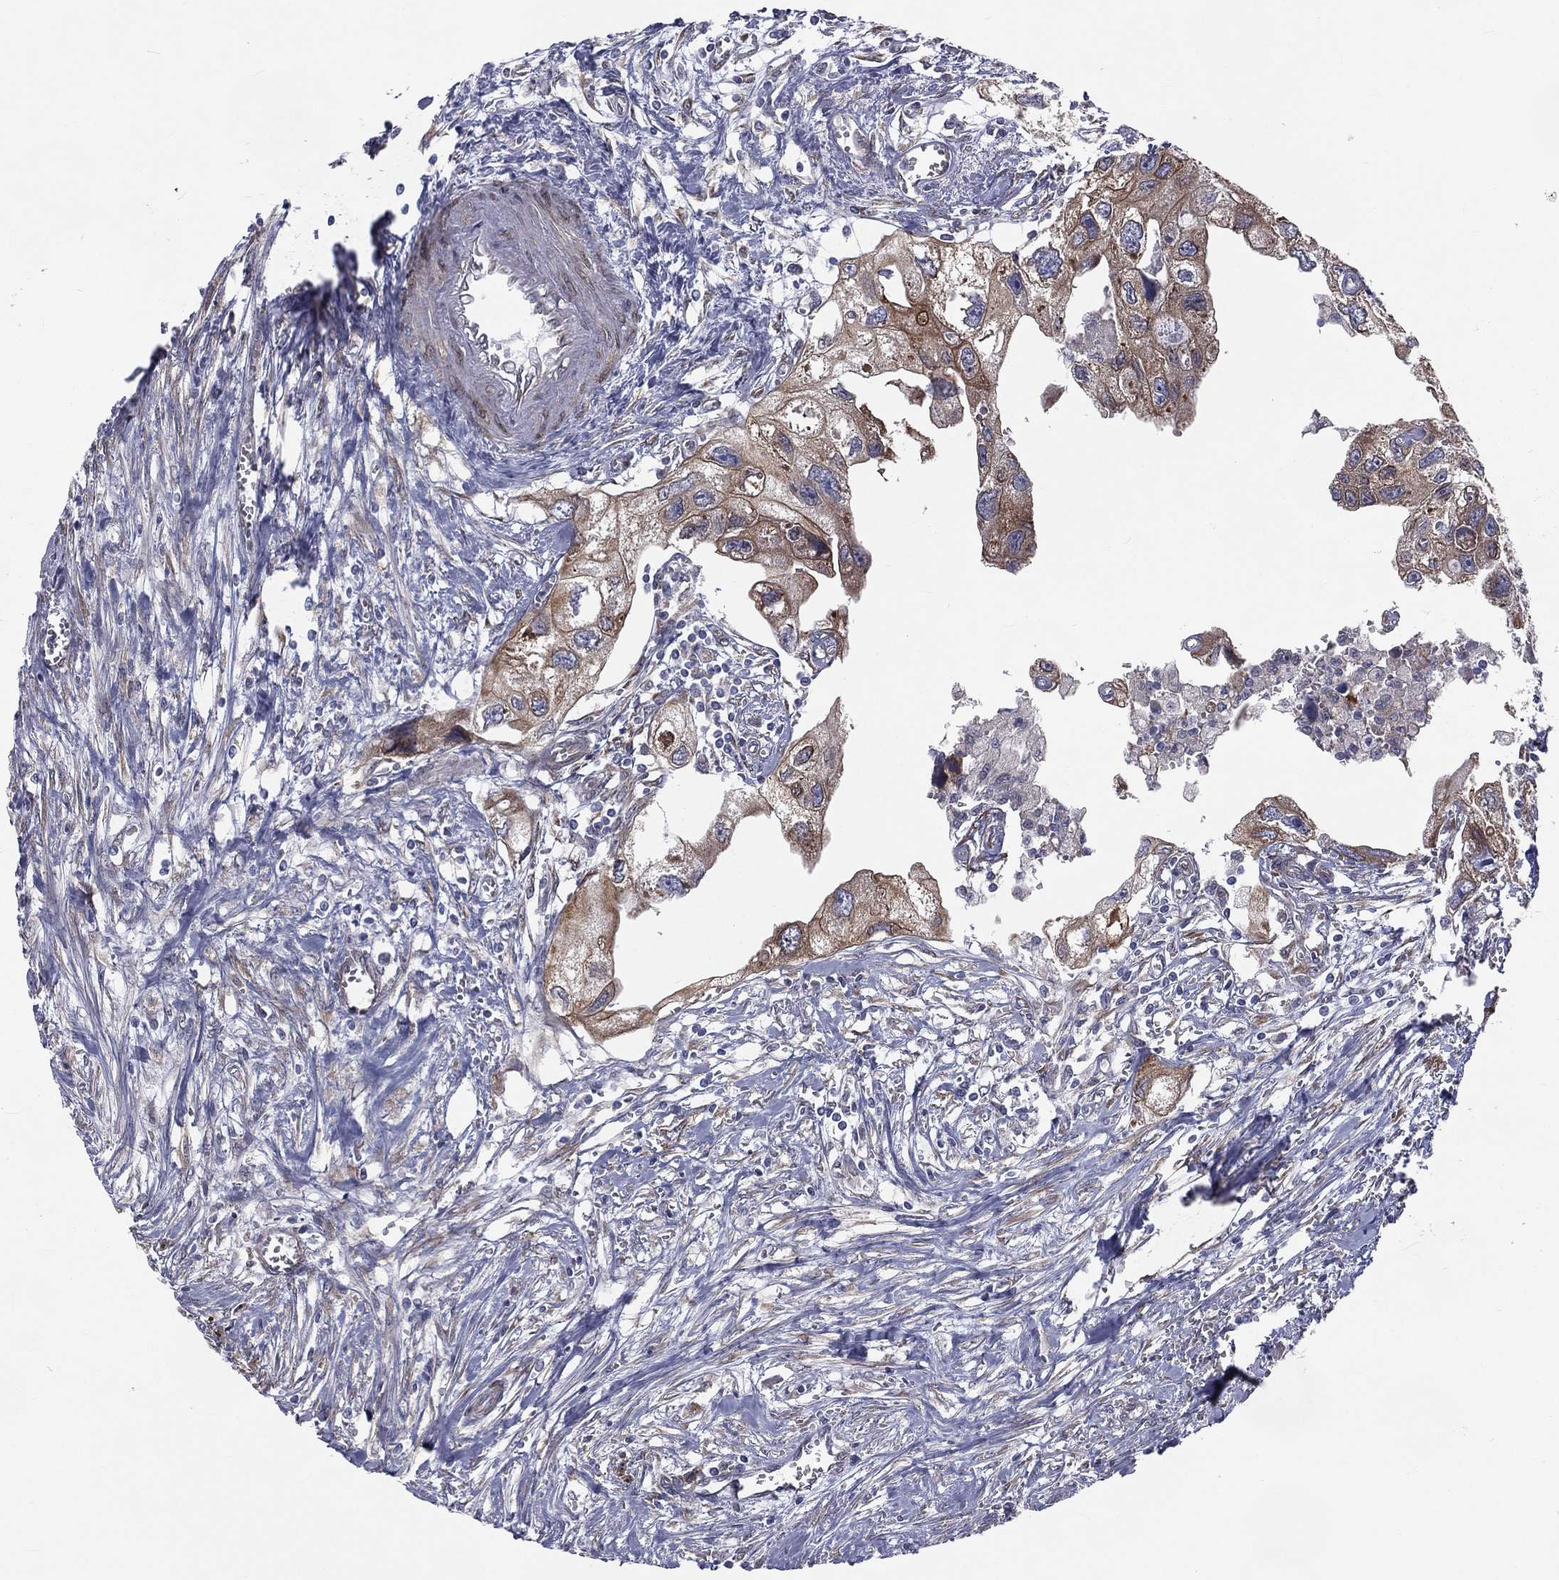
{"staining": {"intensity": "moderate", "quantity": ">75%", "location": "cytoplasmic/membranous"}, "tissue": "urothelial cancer", "cell_type": "Tumor cells", "image_type": "cancer", "snomed": [{"axis": "morphology", "description": "Urothelial carcinoma, High grade"}, {"axis": "topography", "description": "Urinary bladder"}], "caption": "A brown stain labels moderate cytoplasmic/membranous staining of a protein in urothelial cancer tumor cells.", "gene": "PGRMC1", "patient": {"sex": "male", "age": 59}}